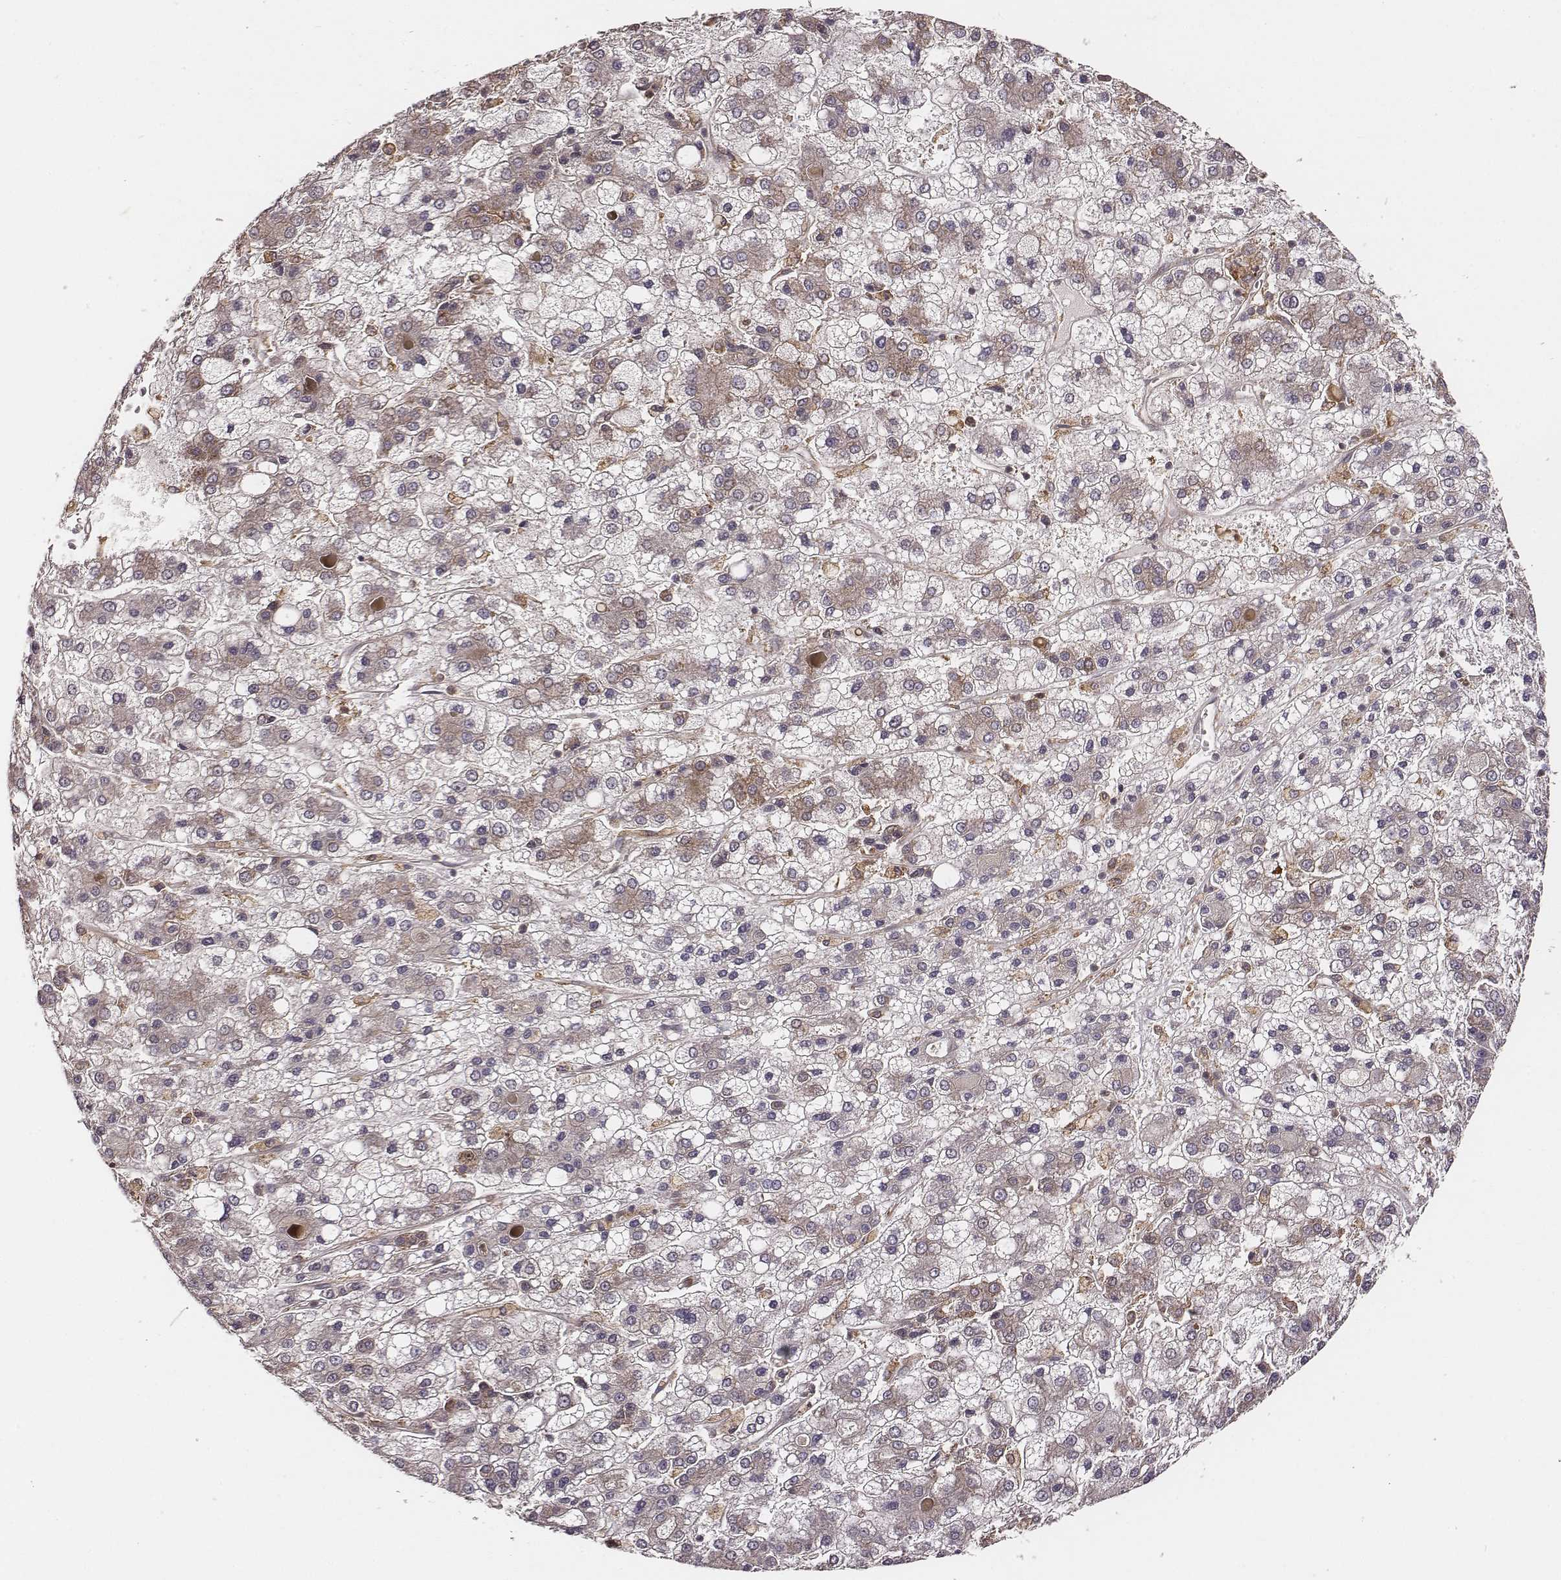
{"staining": {"intensity": "moderate", "quantity": ">75%", "location": "cytoplasmic/membranous"}, "tissue": "liver cancer", "cell_type": "Tumor cells", "image_type": "cancer", "snomed": [{"axis": "morphology", "description": "Carcinoma, Hepatocellular, NOS"}, {"axis": "topography", "description": "Liver"}], "caption": "Immunohistochemistry of liver hepatocellular carcinoma shows medium levels of moderate cytoplasmic/membranous staining in about >75% of tumor cells.", "gene": "VPS26A", "patient": {"sex": "male", "age": 73}}